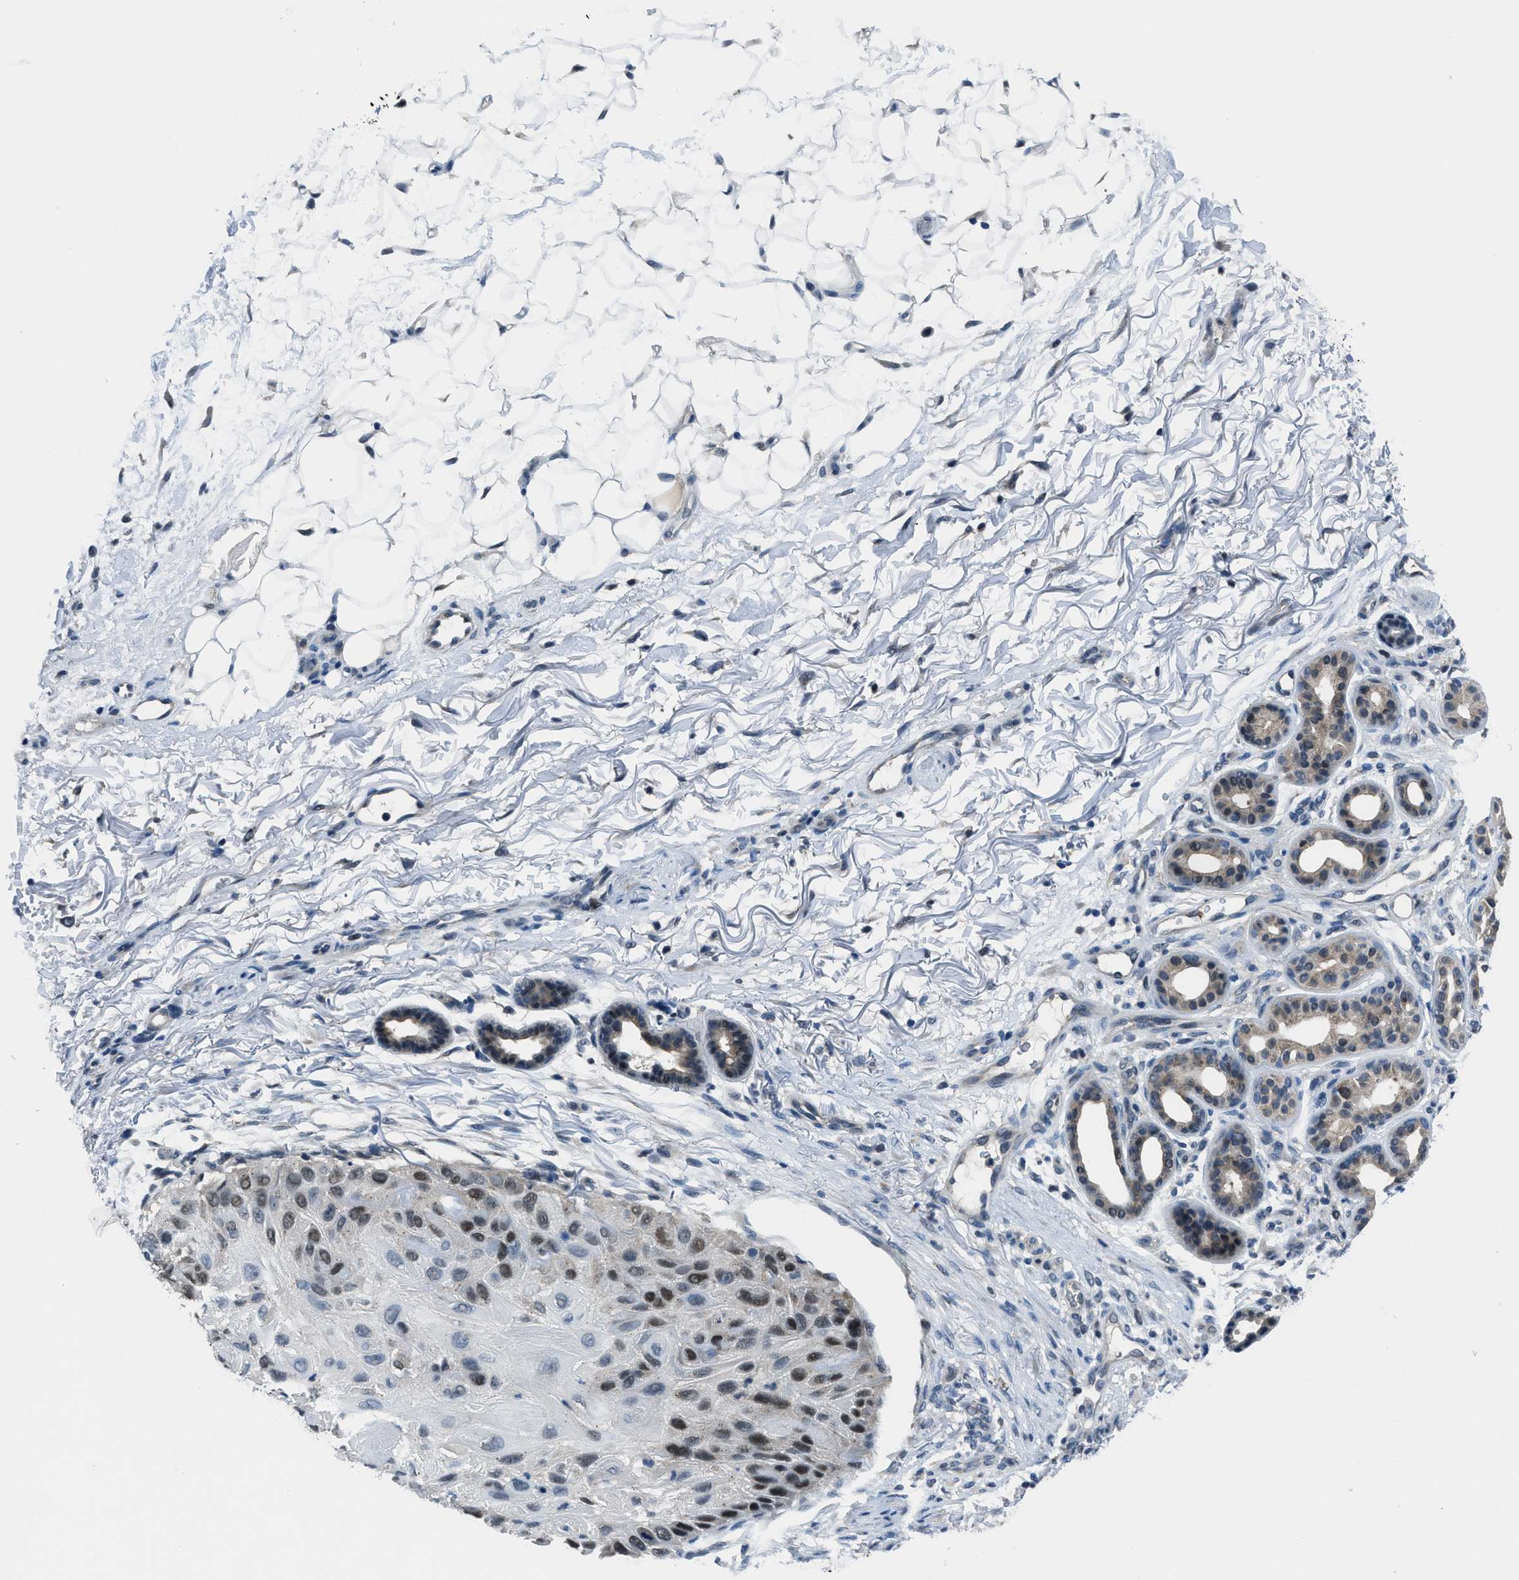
{"staining": {"intensity": "moderate", "quantity": "25%-75%", "location": "nuclear"}, "tissue": "skin cancer", "cell_type": "Tumor cells", "image_type": "cancer", "snomed": [{"axis": "morphology", "description": "Squamous cell carcinoma, NOS"}, {"axis": "topography", "description": "Skin"}], "caption": "Moderate nuclear protein expression is appreciated in about 25%-75% of tumor cells in skin squamous cell carcinoma.", "gene": "DUSP19", "patient": {"sex": "female", "age": 77}}